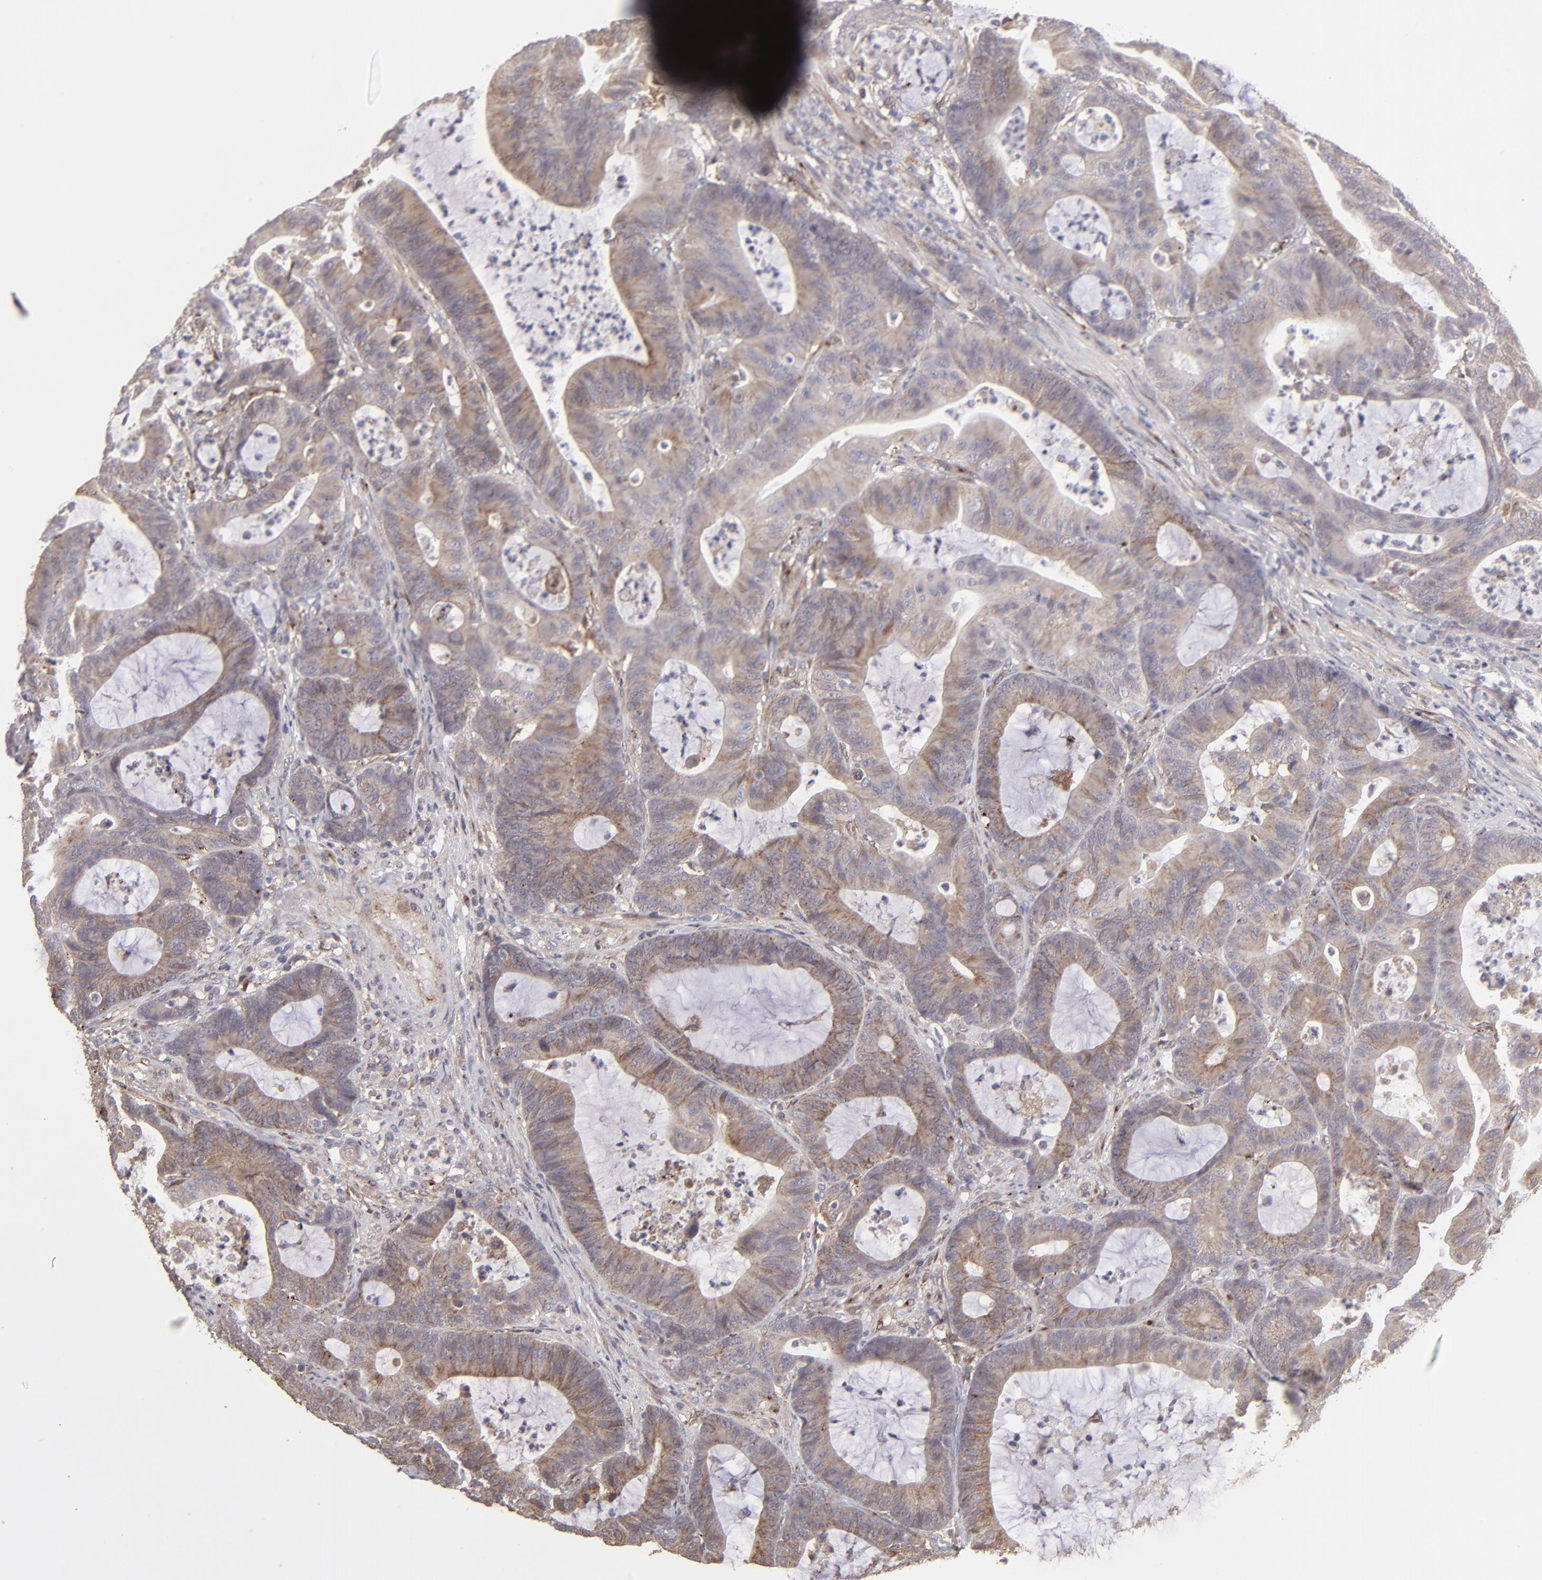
{"staining": {"intensity": "moderate", "quantity": "25%-75%", "location": "cytoplasmic/membranous"}, "tissue": "colorectal cancer", "cell_type": "Tumor cells", "image_type": "cancer", "snomed": [{"axis": "morphology", "description": "Adenocarcinoma, NOS"}, {"axis": "topography", "description": "Colon"}], "caption": "About 25%-75% of tumor cells in human colorectal adenocarcinoma reveal moderate cytoplasmic/membranous protein expression as visualized by brown immunohistochemical staining.", "gene": "ITGB5", "patient": {"sex": "female", "age": 84}}